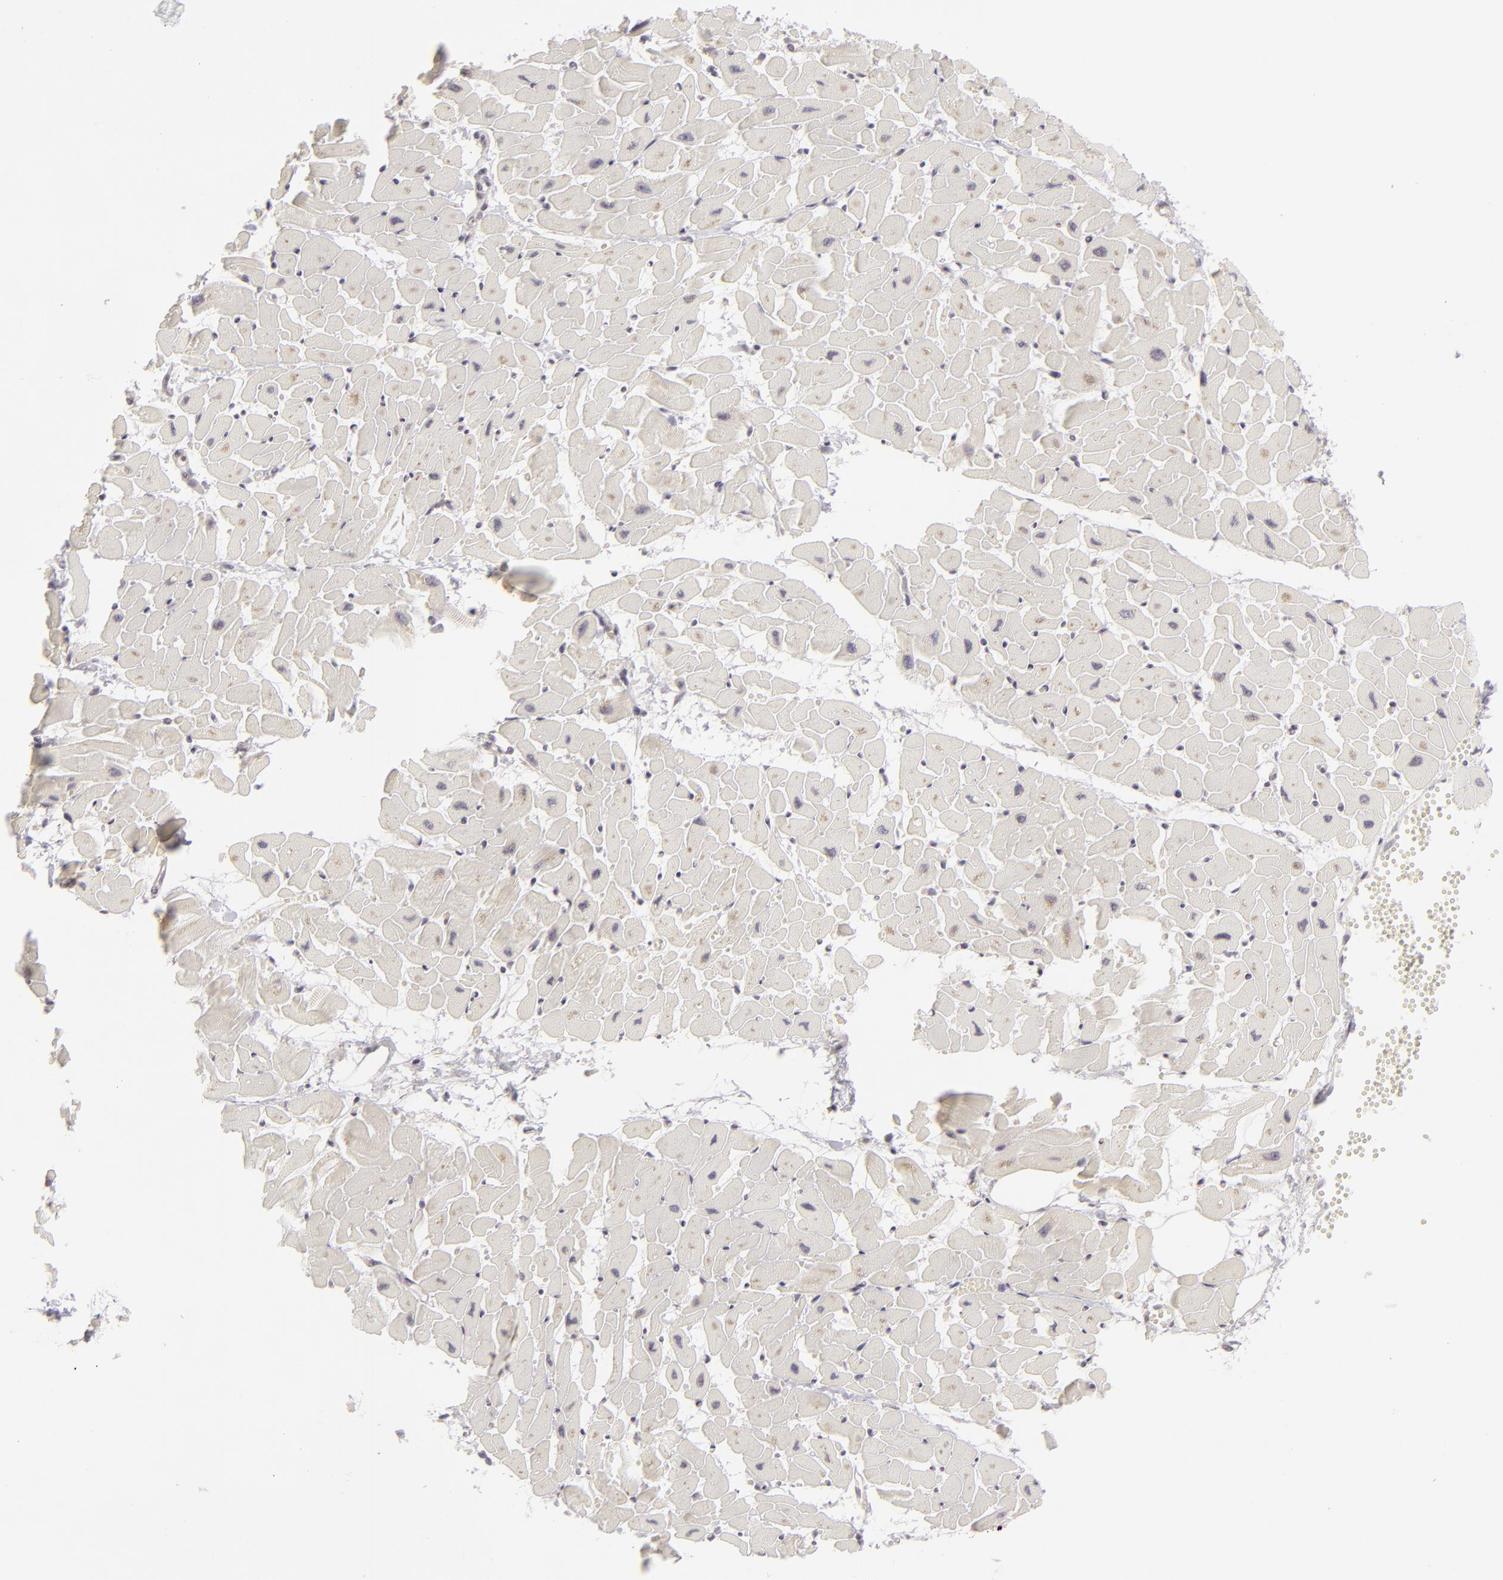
{"staining": {"intensity": "negative", "quantity": "none", "location": "none"}, "tissue": "heart muscle", "cell_type": "Cardiomyocytes", "image_type": "normal", "snomed": [{"axis": "morphology", "description": "Normal tissue, NOS"}, {"axis": "topography", "description": "Heart"}], "caption": "Immunohistochemical staining of unremarkable heart muscle exhibits no significant expression in cardiomyocytes.", "gene": "DLG3", "patient": {"sex": "female", "age": 19}}